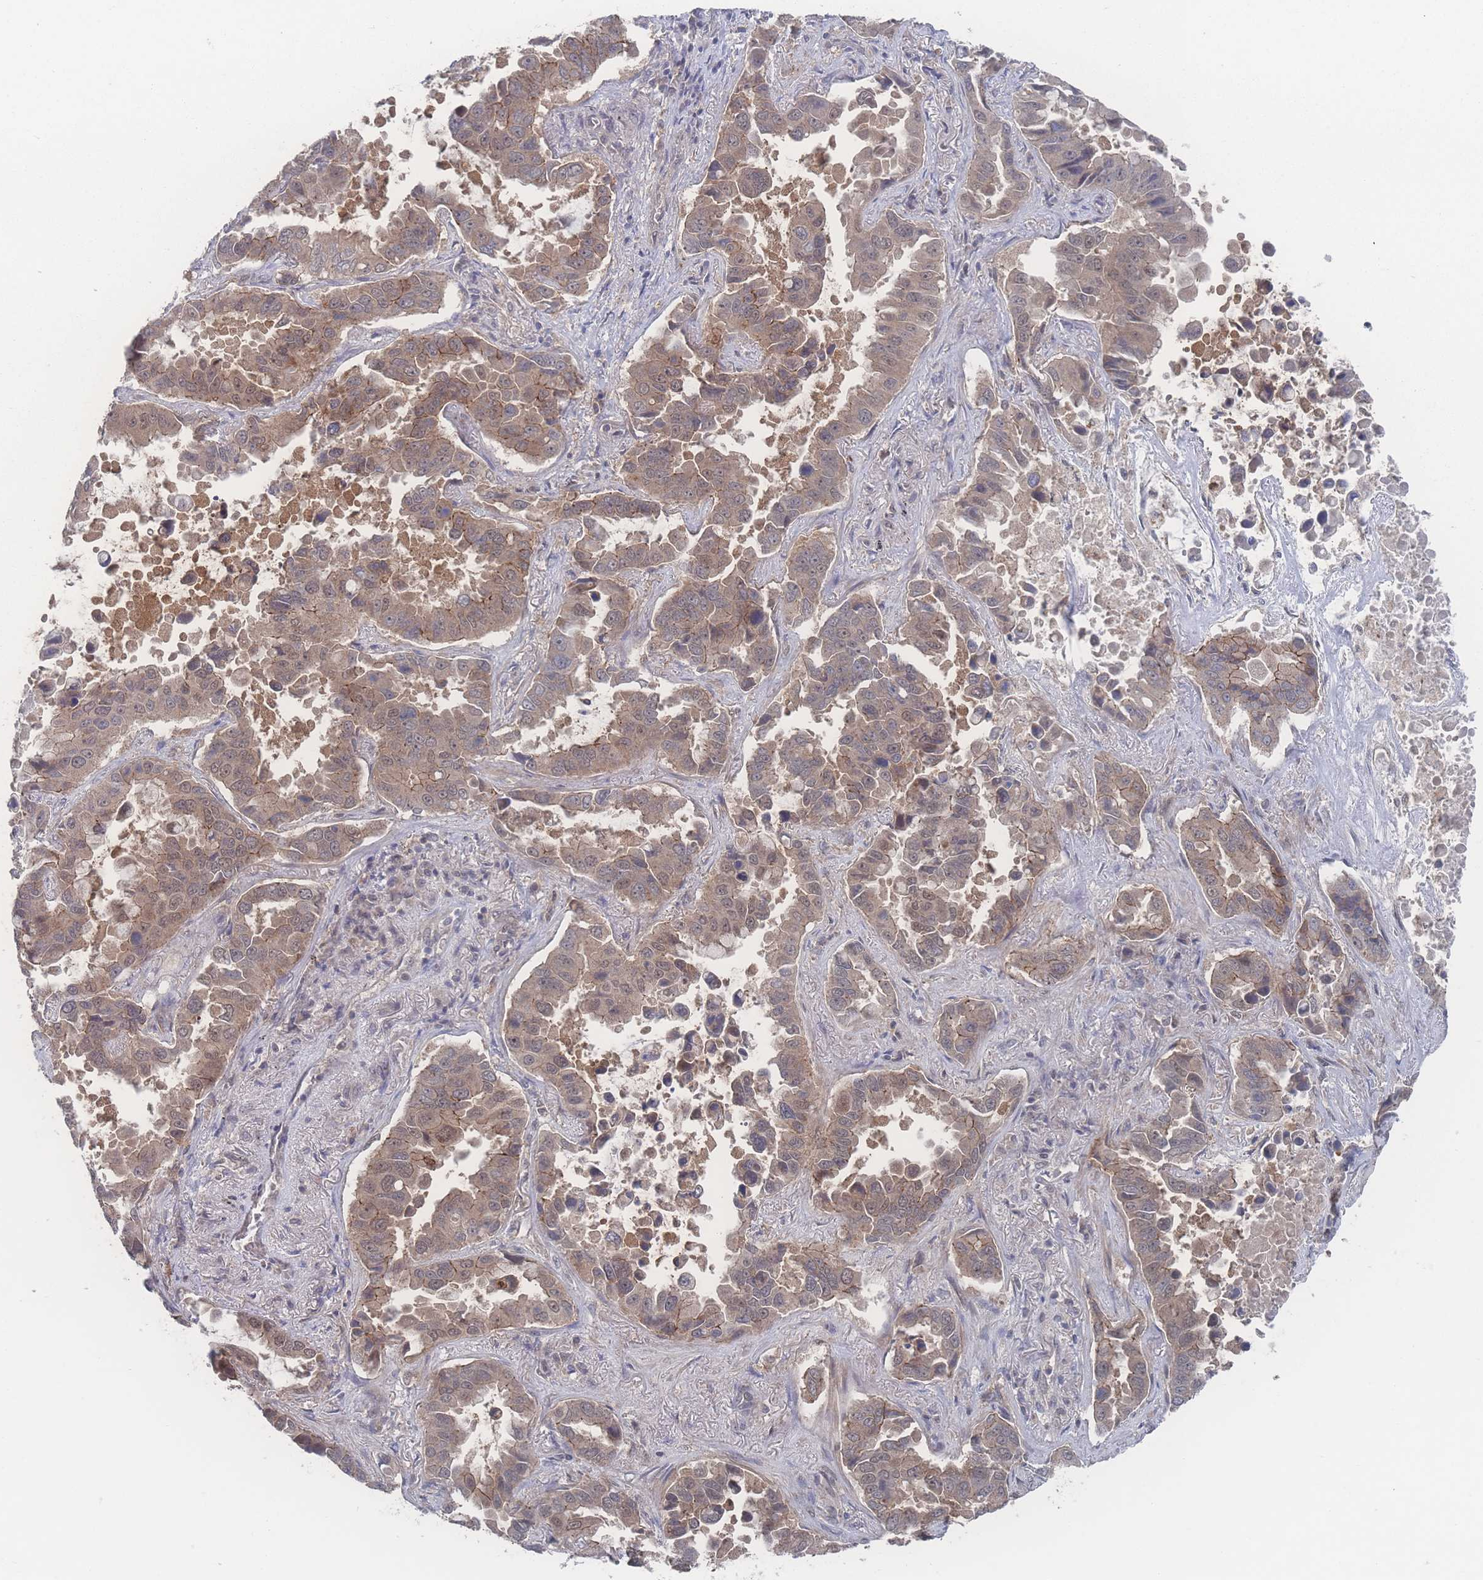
{"staining": {"intensity": "weak", "quantity": "25%-75%", "location": "cytoplasmic/membranous,nuclear"}, "tissue": "lung cancer", "cell_type": "Tumor cells", "image_type": "cancer", "snomed": [{"axis": "morphology", "description": "Adenocarcinoma, NOS"}, {"axis": "topography", "description": "Lung"}], "caption": "The image reveals staining of lung cancer (adenocarcinoma), revealing weak cytoplasmic/membranous and nuclear protein staining (brown color) within tumor cells.", "gene": "NBEAL1", "patient": {"sex": "male", "age": 64}}